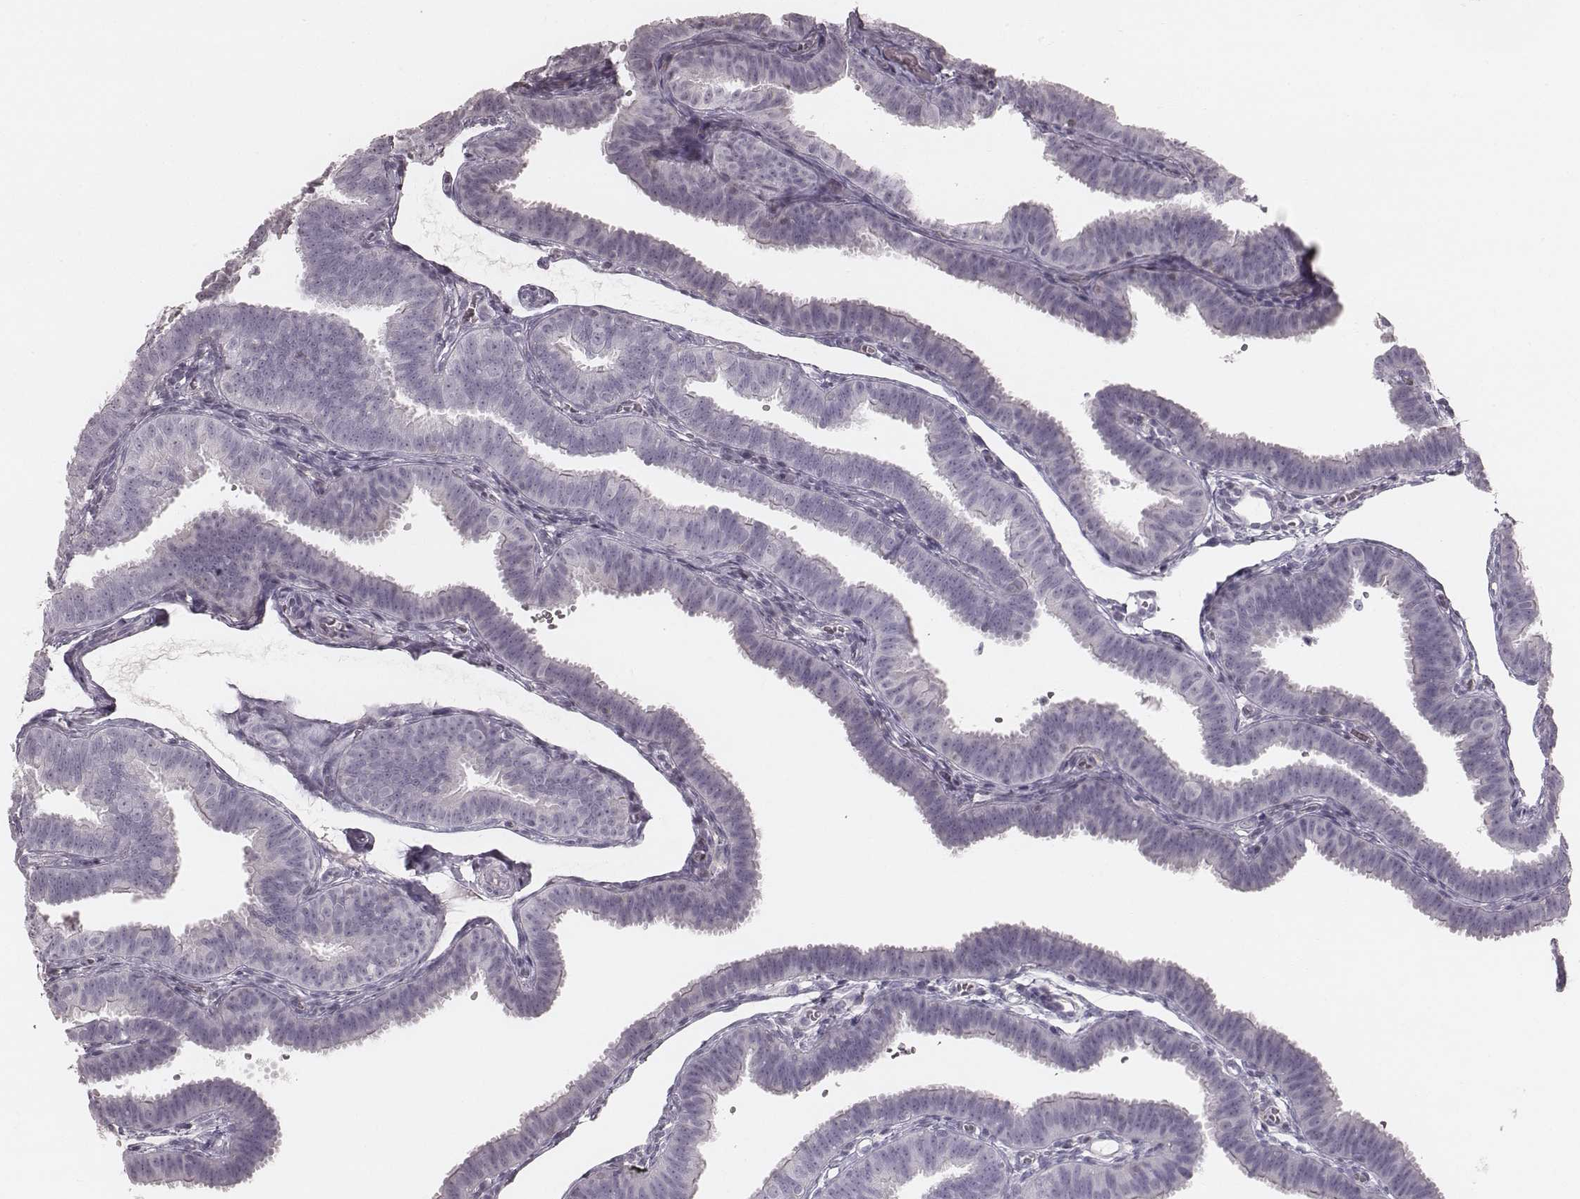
{"staining": {"intensity": "negative", "quantity": "none", "location": "none"}, "tissue": "fallopian tube", "cell_type": "Glandular cells", "image_type": "normal", "snomed": [{"axis": "morphology", "description": "Normal tissue, NOS"}, {"axis": "topography", "description": "Fallopian tube"}], "caption": "The photomicrograph shows no staining of glandular cells in unremarkable fallopian tube.", "gene": "ENSG00000285837", "patient": {"sex": "female", "age": 25}}